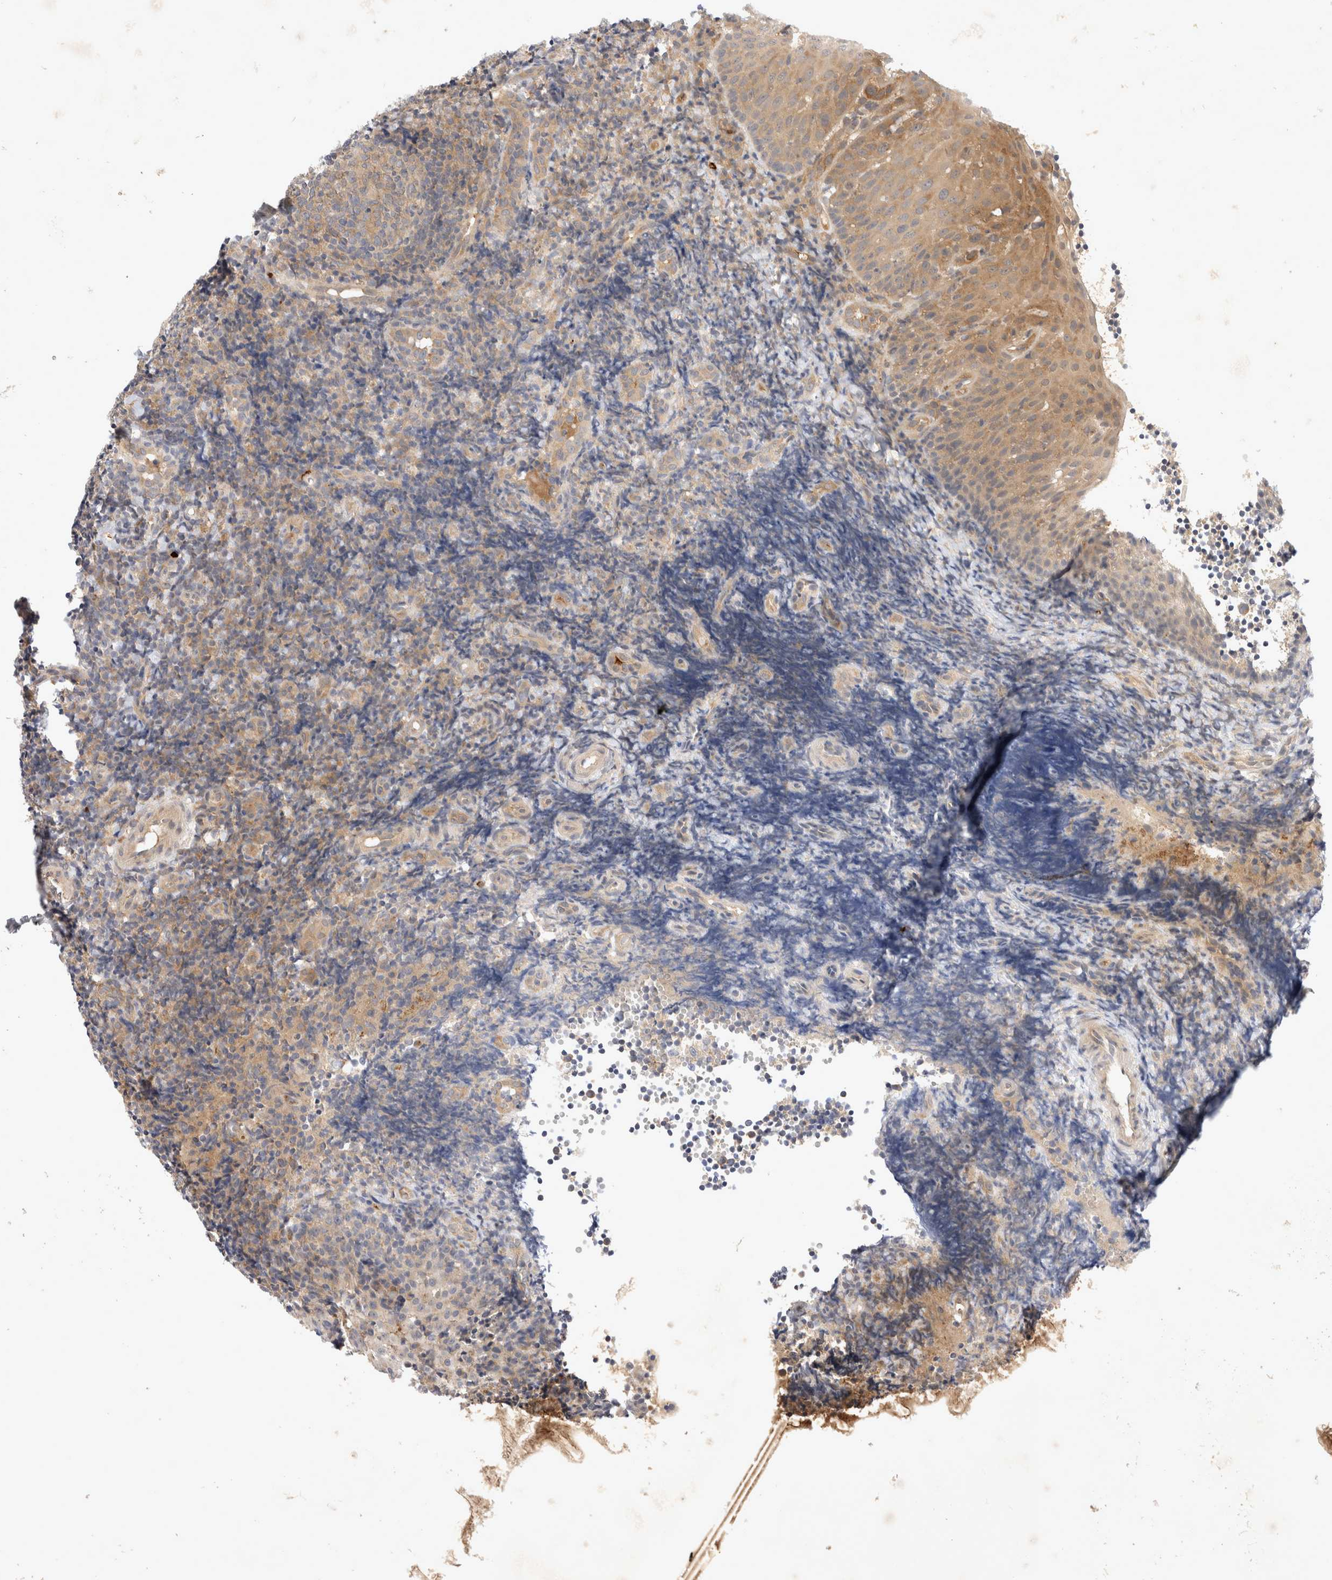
{"staining": {"intensity": "moderate", "quantity": "25%-75%", "location": "cytoplasmic/membranous"}, "tissue": "tonsil", "cell_type": "Germinal center cells", "image_type": "normal", "snomed": [{"axis": "morphology", "description": "Normal tissue, NOS"}, {"axis": "topography", "description": "Tonsil"}], "caption": "Tonsil stained with DAB (3,3'-diaminobenzidine) immunohistochemistry demonstrates medium levels of moderate cytoplasmic/membranous positivity in about 25%-75% of germinal center cells. The staining was performed using DAB, with brown indicating positive protein expression. Nuclei are stained blue with hematoxylin.", "gene": "EIF4G3", "patient": {"sex": "female", "age": 40}}